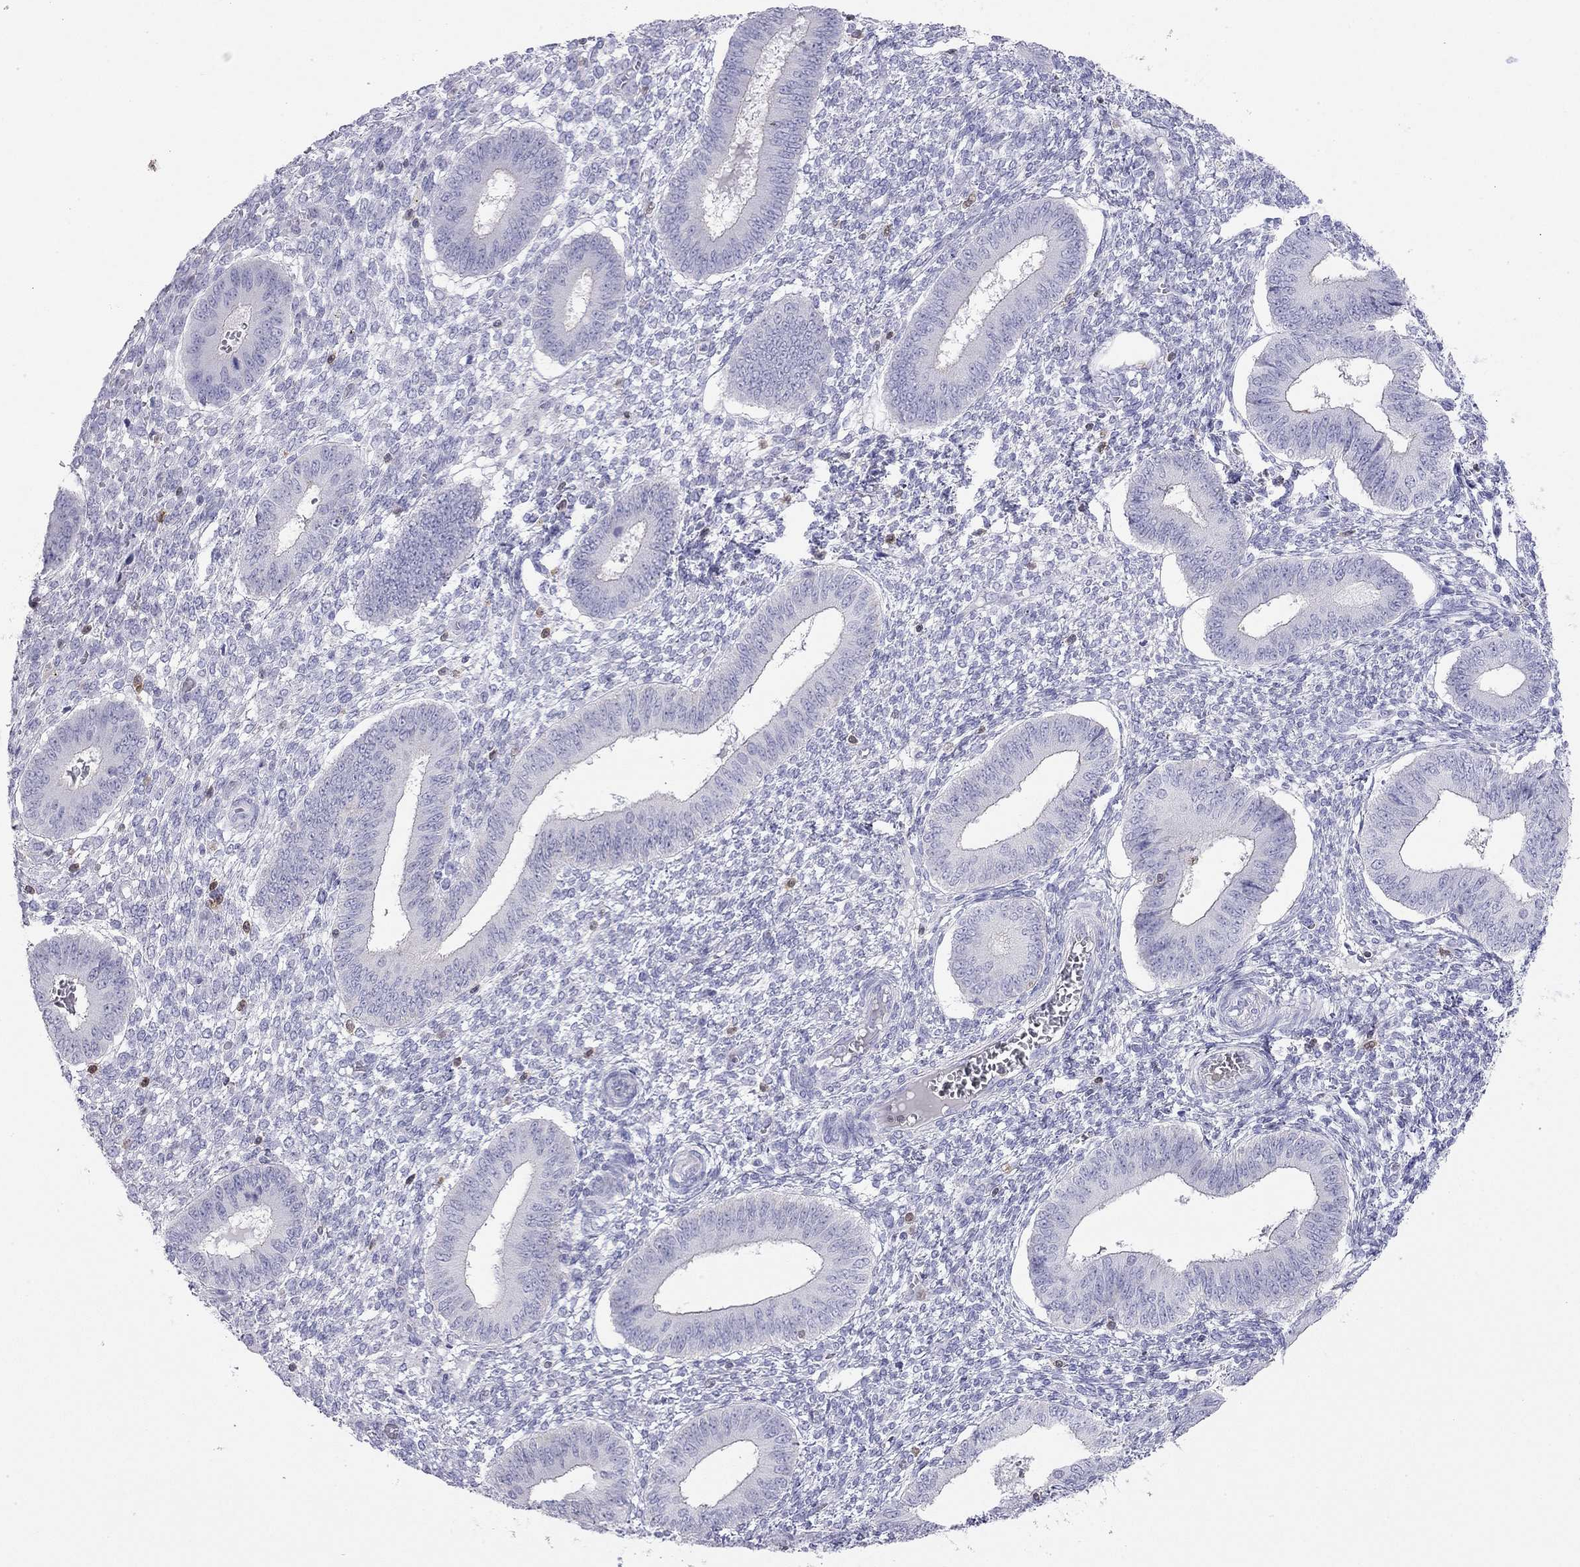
{"staining": {"intensity": "negative", "quantity": "none", "location": "none"}, "tissue": "endometrium", "cell_type": "Cells in endometrial stroma", "image_type": "normal", "snomed": [{"axis": "morphology", "description": "Normal tissue, NOS"}, {"axis": "topography", "description": "Endometrium"}], "caption": "This is an immunohistochemistry (IHC) photomicrograph of benign endometrium. There is no positivity in cells in endometrial stroma.", "gene": "SH2D2A", "patient": {"sex": "female", "age": 42}}